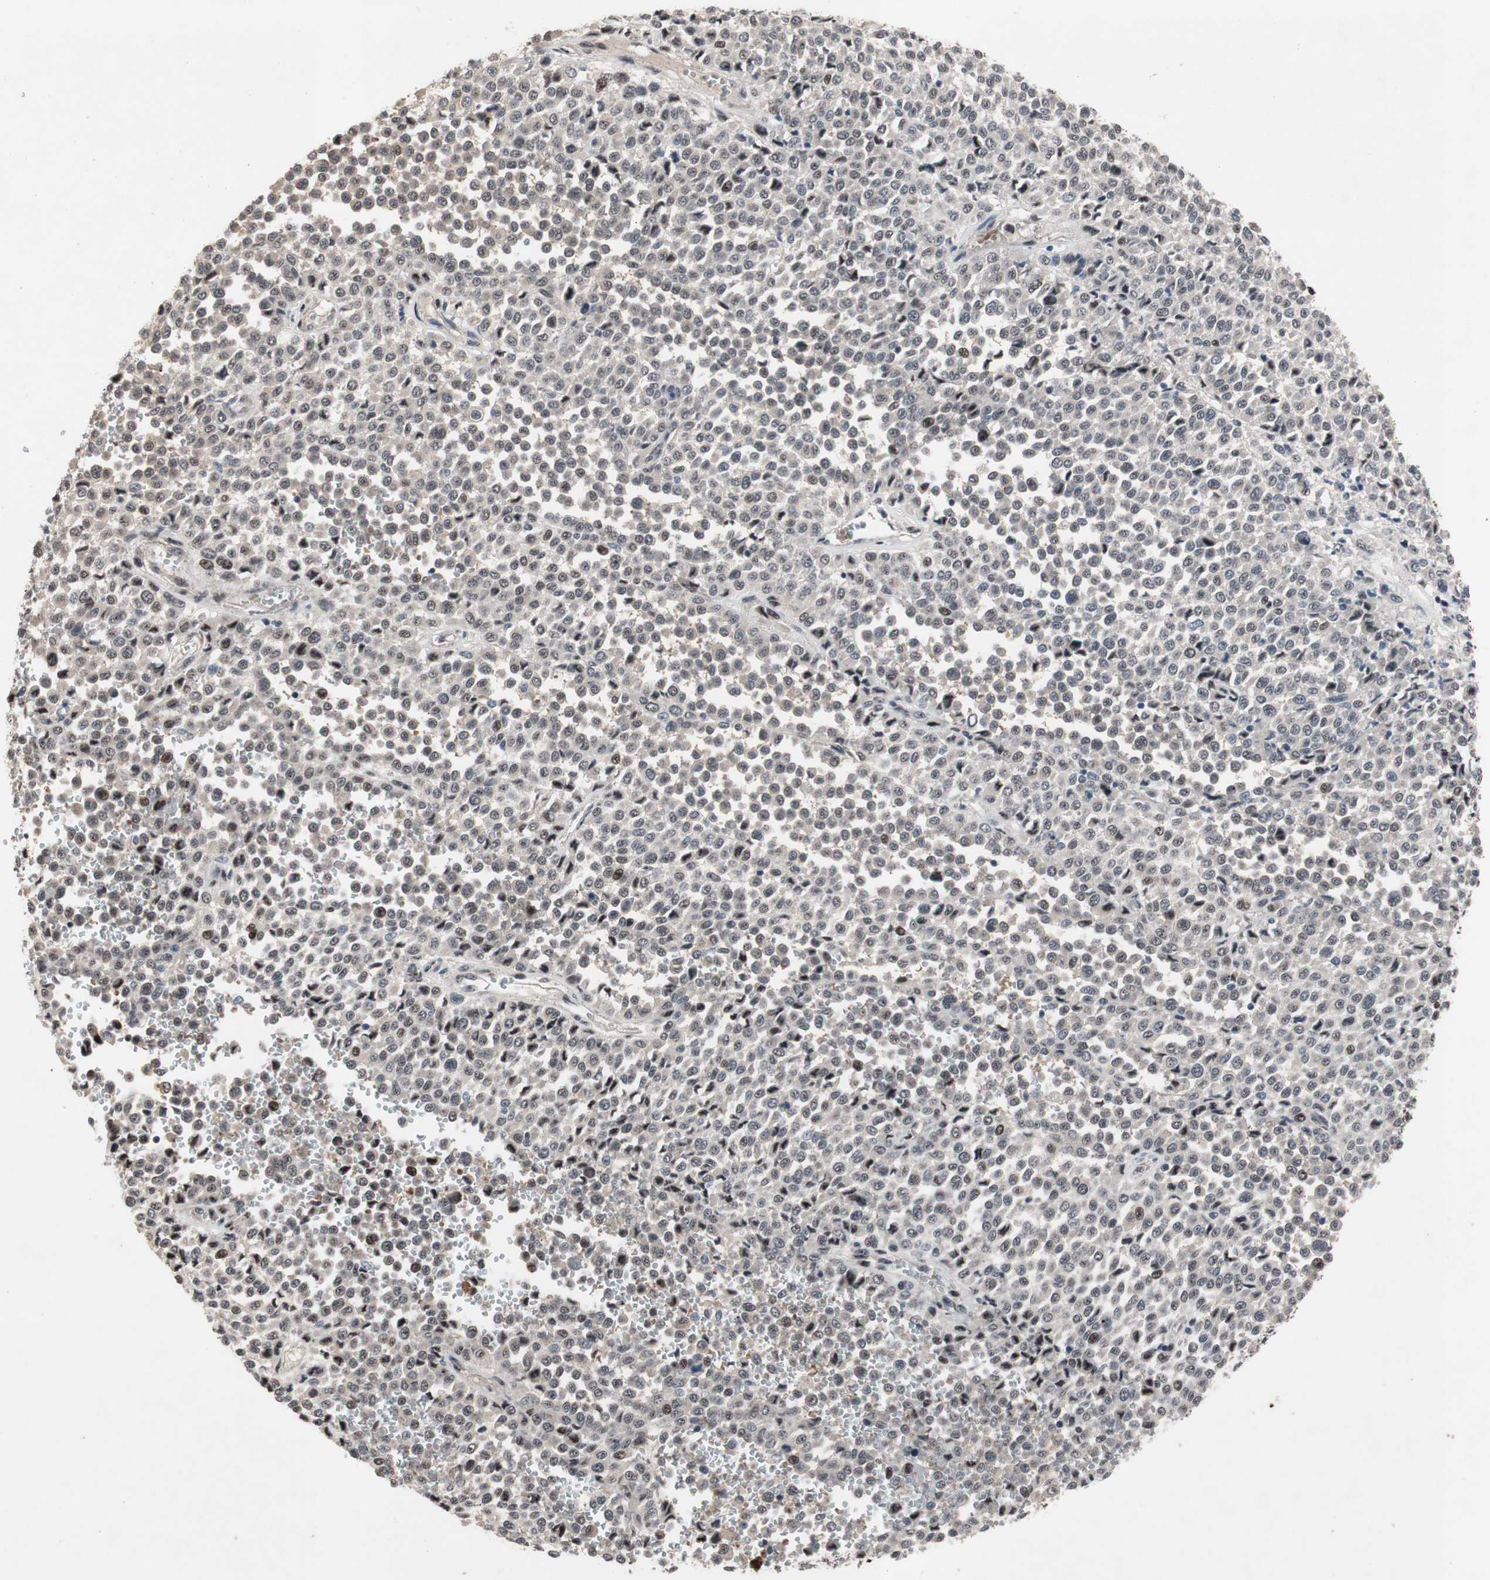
{"staining": {"intensity": "weak", "quantity": "<25%", "location": "nuclear"}, "tissue": "melanoma", "cell_type": "Tumor cells", "image_type": "cancer", "snomed": [{"axis": "morphology", "description": "Malignant melanoma, Metastatic site"}, {"axis": "topography", "description": "Pancreas"}], "caption": "DAB (3,3'-diaminobenzidine) immunohistochemical staining of human melanoma demonstrates no significant positivity in tumor cells. (DAB immunohistochemistry visualized using brightfield microscopy, high magnification).", "gene": "SOX7", "patient": {"sex": "female", "age": 30}}